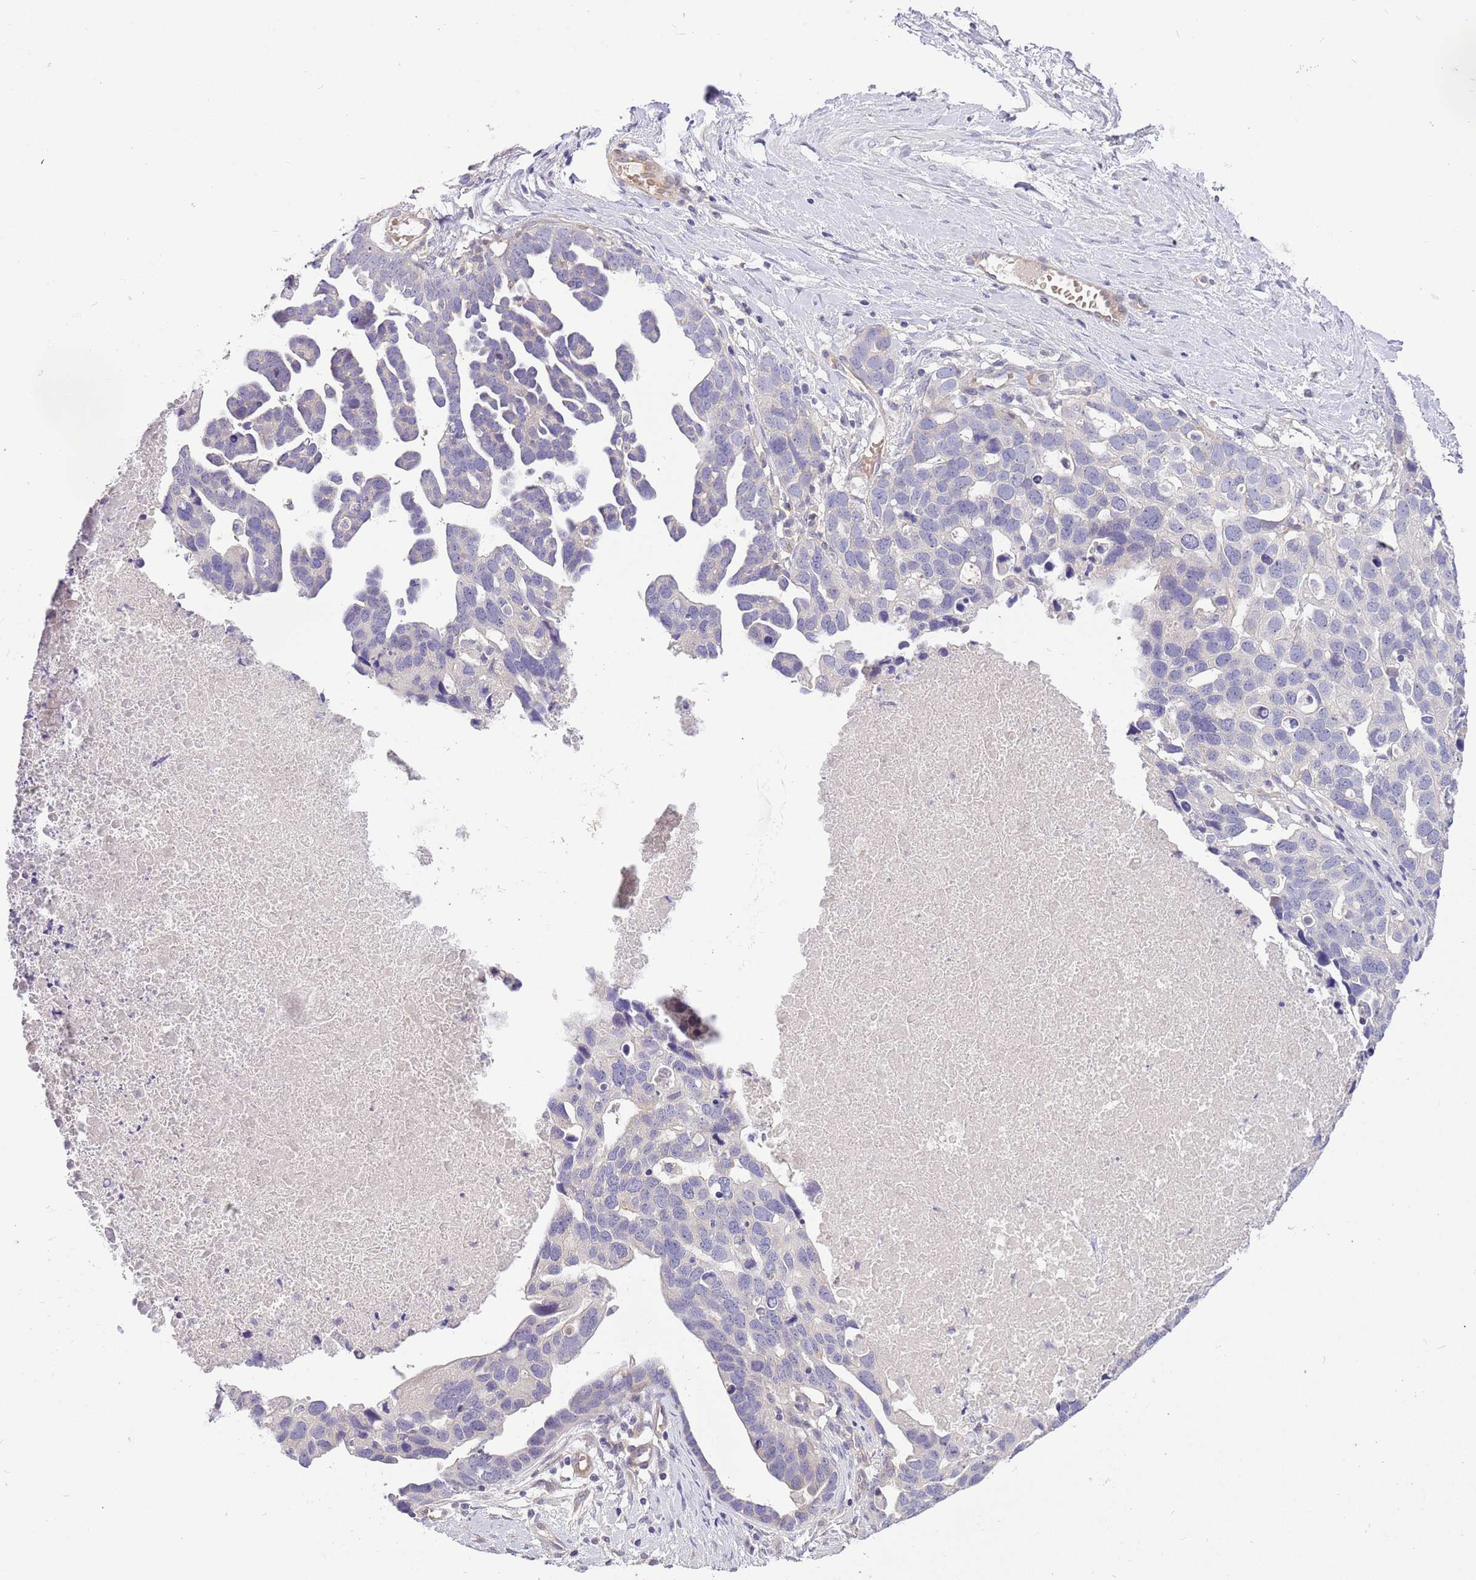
{"staining": {"intensity": "negative", "quantity": "none", "location": "none"}, "tissue": "ovarian cancer", "cell_type": "Tumor cells", "image_type": "cancer", "snomed": [{"axis": "morphology", "description": "Cystadenocarcinoma, serous, NOS"}, {"axis": "topography", "description": "Ovary"}], "caption": "Tumor cells show no significant staining in serous cystadenocarcinoma (ovarian). (Immunohistochemistry (ihc), brightfield microscopy, high magnification).", "gene": "RFK", "patient": {"sex": "female", "age": 54}}